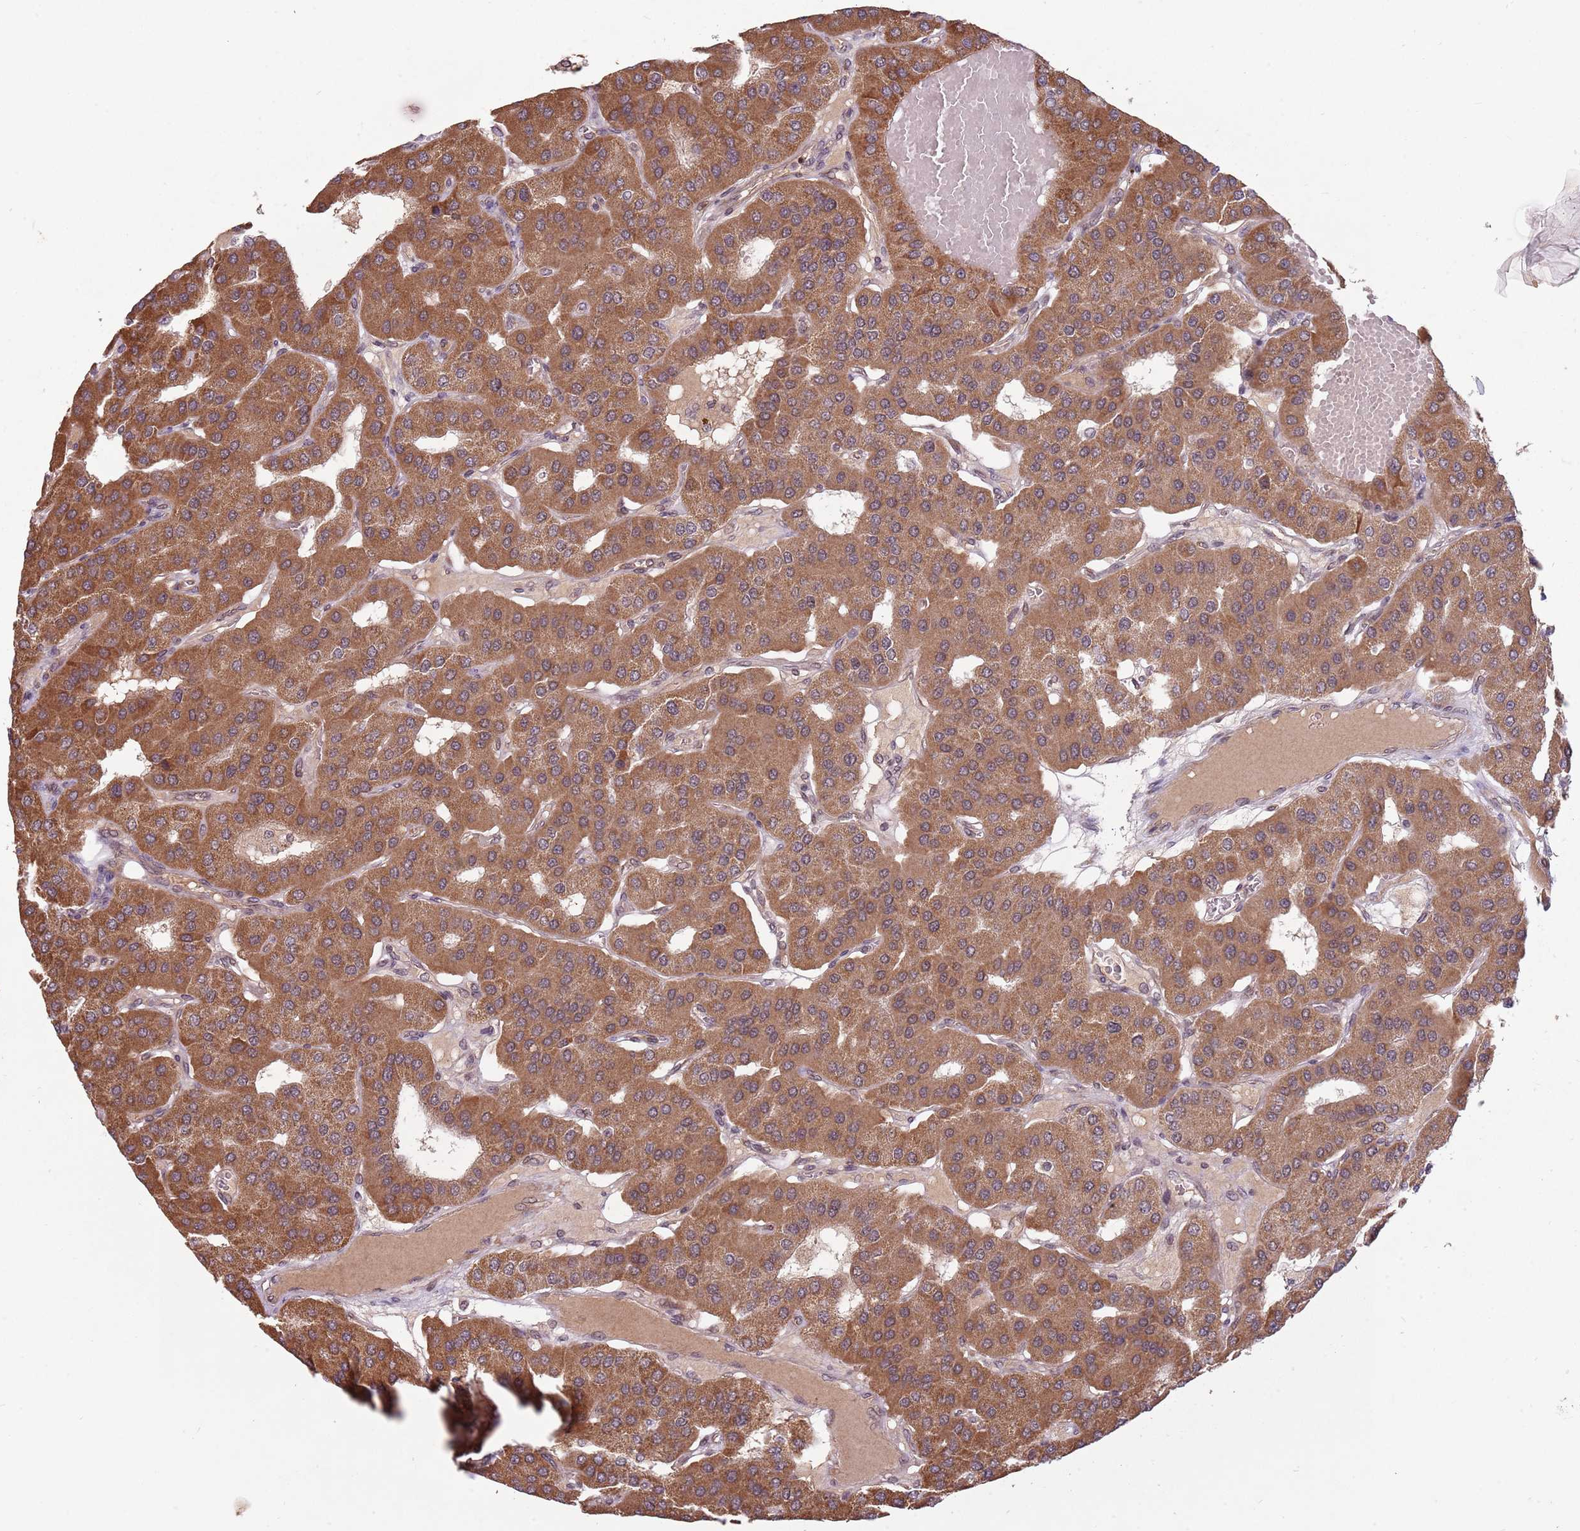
{"staining": {"intensity": "moderate", "quantity": ">75%", "location": "cytoplasmic/membranous"}, "tissue": "parathyroid gland", "cell_type": "Glandular cells", "image_type": "normal", "snomed": [{"axis": "morphology", "description": "Normal tissue, NOS"}, {"axis": "morphology", "description": "Adenoma, NOS"}, {"axis": "topography", "description": "Parathyroid gland"}], "caption": "Immunohistochemical staining of benign parathyroid gland shows >75% levels of moderate cytoplasmic/membranous protein expression in about >75% of glandular cells. (DAB = brown stain, brightfield microscopy at high magnification).", "gene": "SUDS3", "patient": {"sex": "female", "age": 86}}